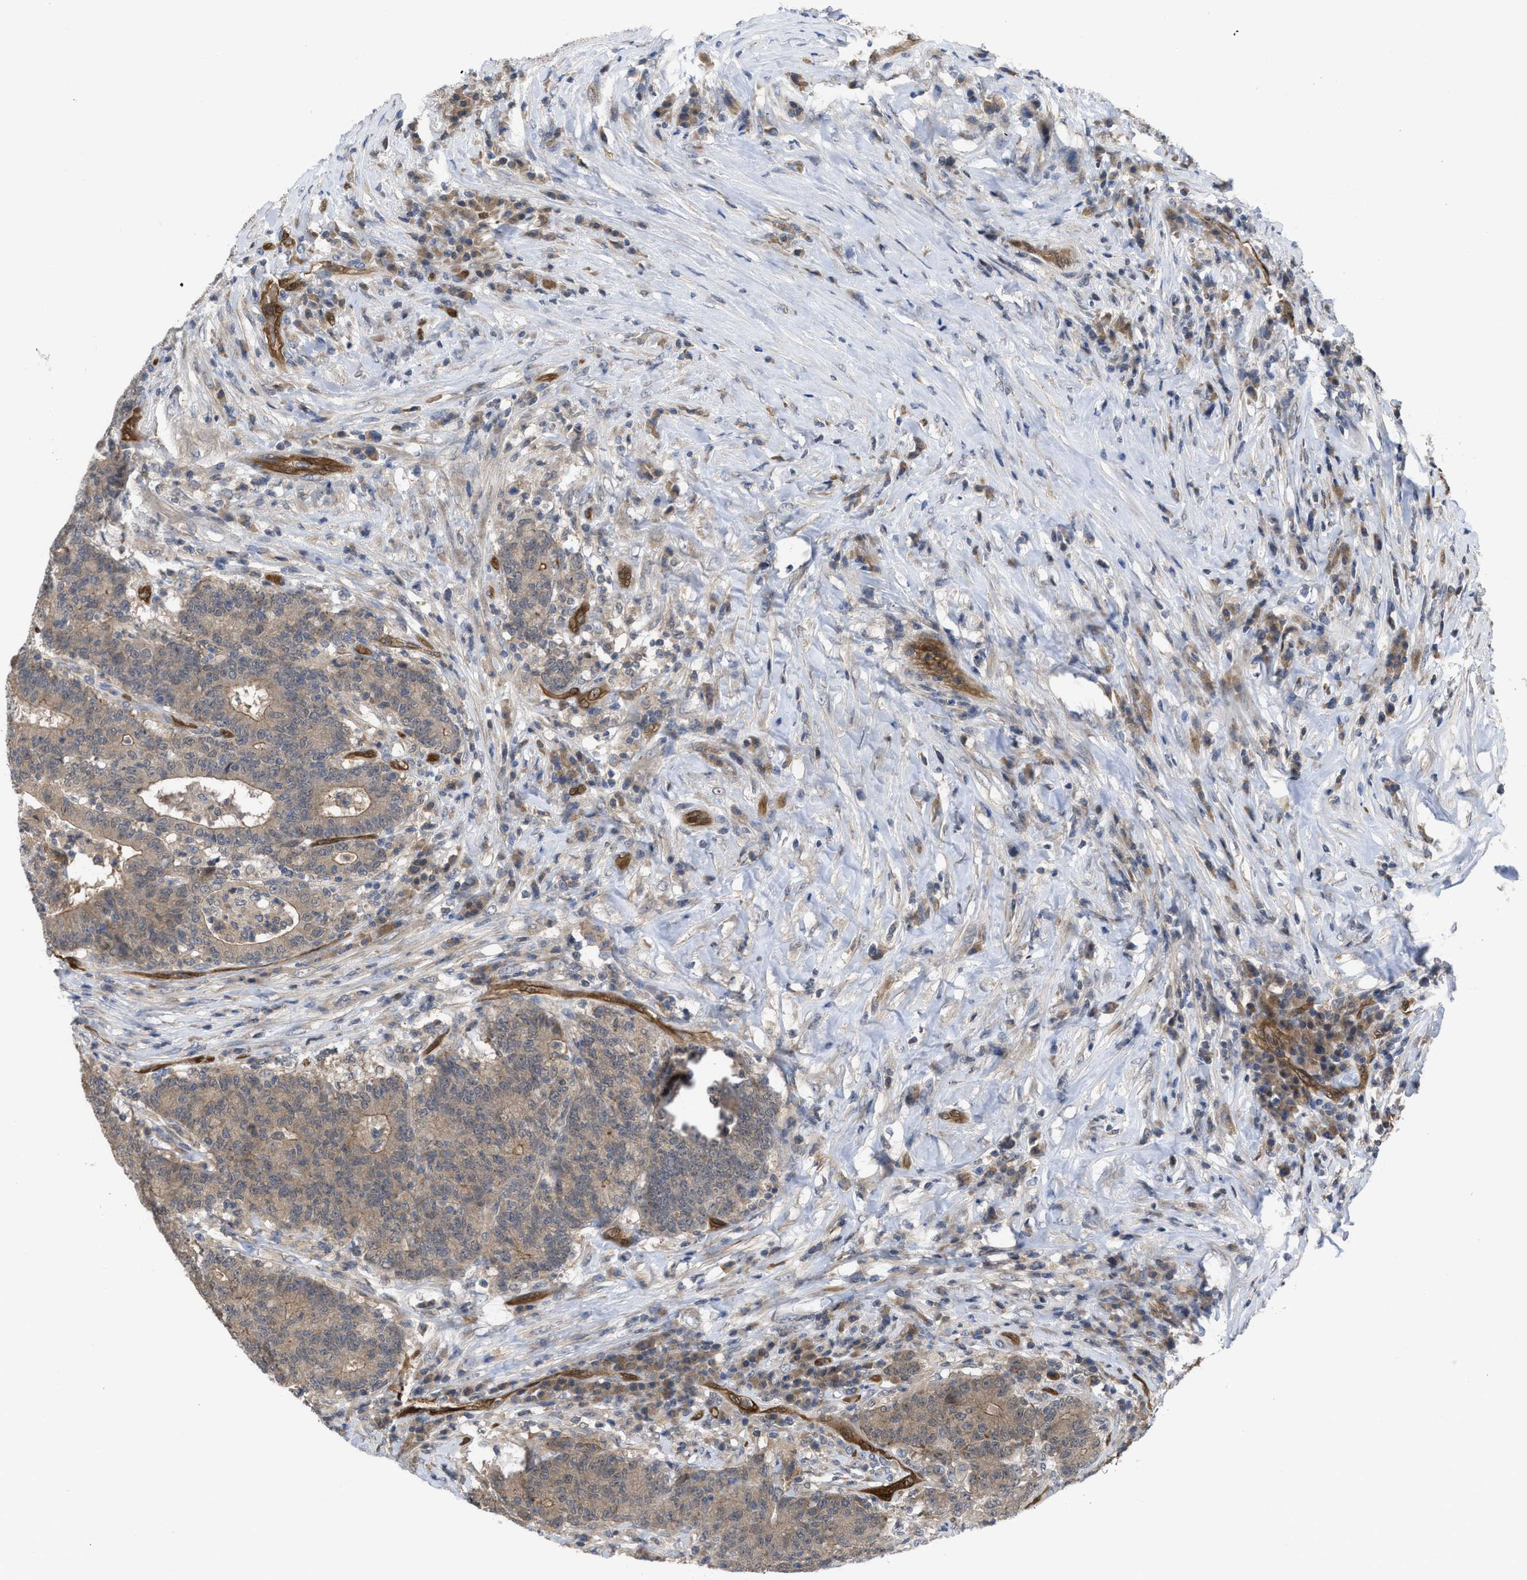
{"staining": {"intensity": "weak", "quantity": ">75%", "location": "cytoplasmic/membranous"}, "tissue": "colorectal cancer", "cell_type": "Tumor cells", "image_type": "cancer", "snomed": [{"axis": "morphology", "description": "Normal tissue, NOS"}, {"axis": "morphology", "description": "Adenocarcinoma, NOS"}, {"axis": "topography", "description": "Colon"}], "caption": "This image displays IHC staining of human colorectal cancer, with low weak cytoplasmic/membranous staining in about >75% of tumor cells.", "gene": "LDAF1", "patient": {"sex": "female", "age": 75}}